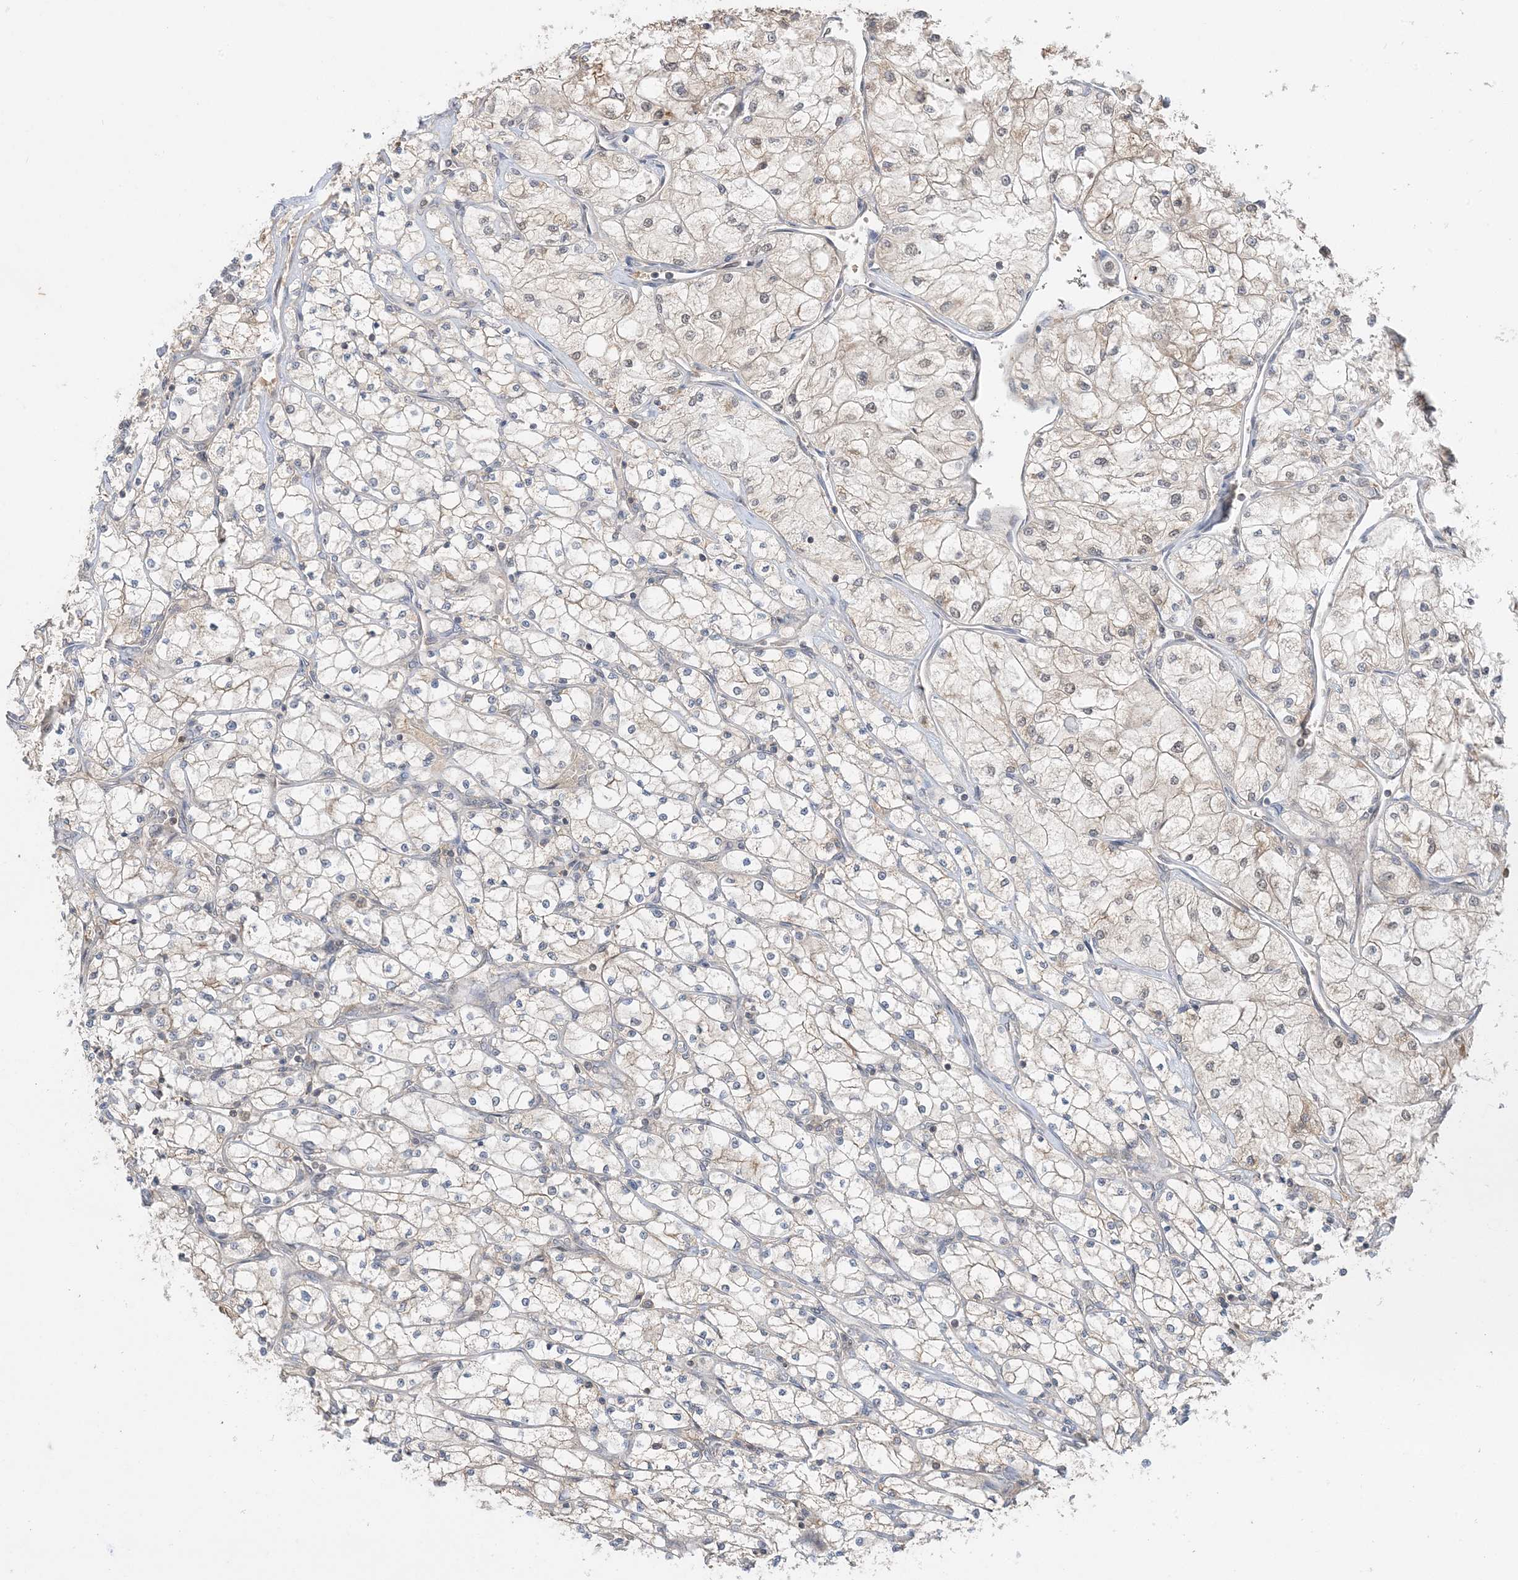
{"staining": {"intensity": "weak", "quantity": "25%-75%", "location": "cytoplasmic/membranous"}, "tissue": "renal cancer", "cell_type": "Tumor cells", "image_type": "cancer", "snomed": [{"axis": "morphology", "description": "Adenocarcinoma, NOS"}, {"axis": "topography", "description": "Kidney"}], "caption": "The micrograph exhibits immunohistochemical staining of renal cancer (adenocarcinoma). There is weak cytoplasmic/membranous positivity is appreciated in approximately 25%-75% of tumor cells. Nuclei are stained in blue.", "gene": "PRRT3", "patient": {"sex": "male", "age": 80}}